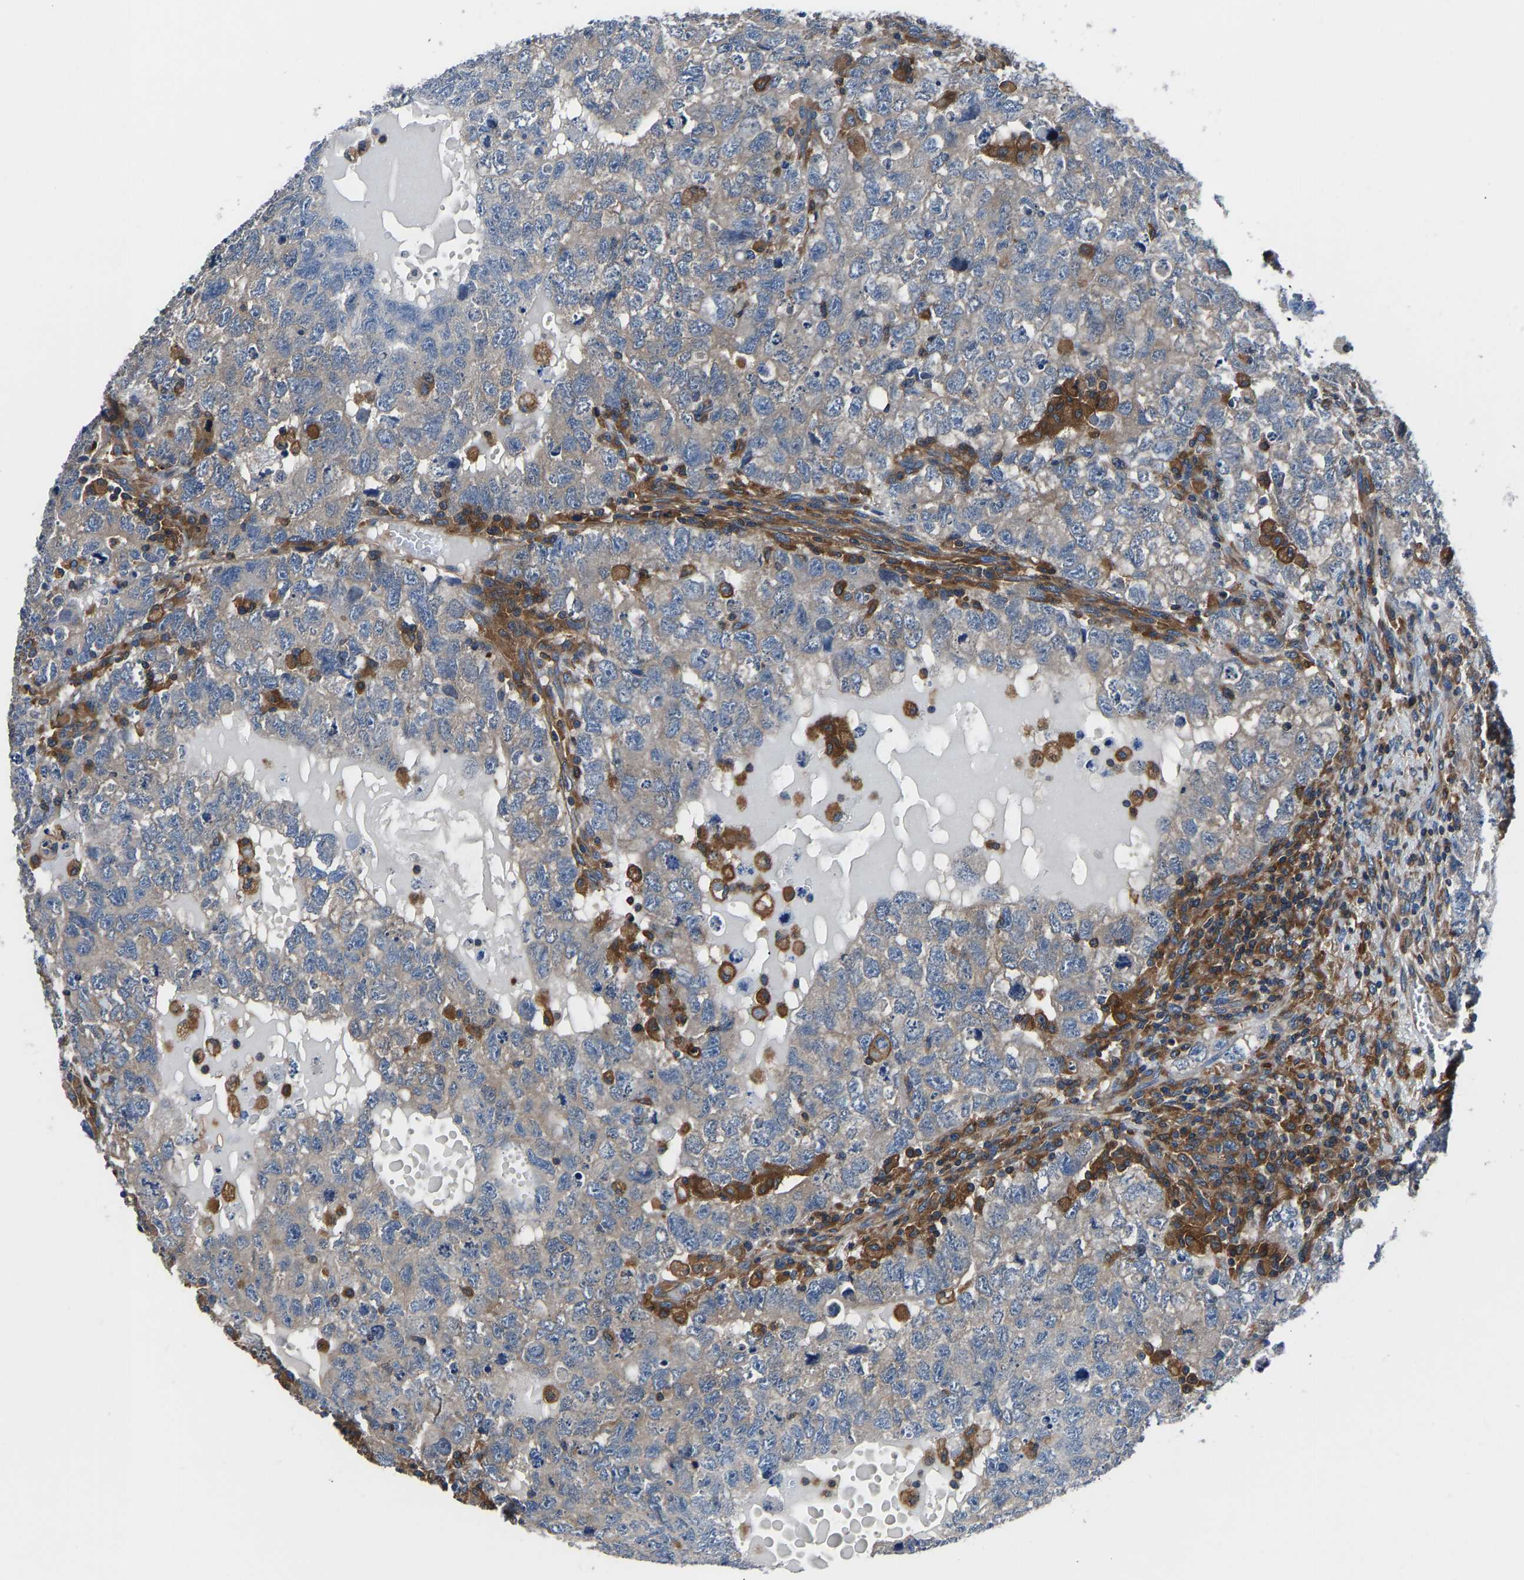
{"staining": {"intensity": "weak", "quantity": ">75%", "location": "cytoplasmic/membranous"}, "tissue": "testis cancer", "cell_type": "Tumor cells", "image_type": "cancer", "snomed": [{"axis": "morphology", "description": "Carcinoma, Embryonal, NOS"}, {"axis": "topography", "description": "Testis"}], "caption": "The photomicrograph exhibits staining of testis cancer, revealing weak cytoplasmic/membranous protein staining (brown color) within tumor cells. (DAB IHC, brown staining for protein, blue staining for nuclei).", "gene": "PRKAR1A", "patient": {"sex": "male", "age": 36}}